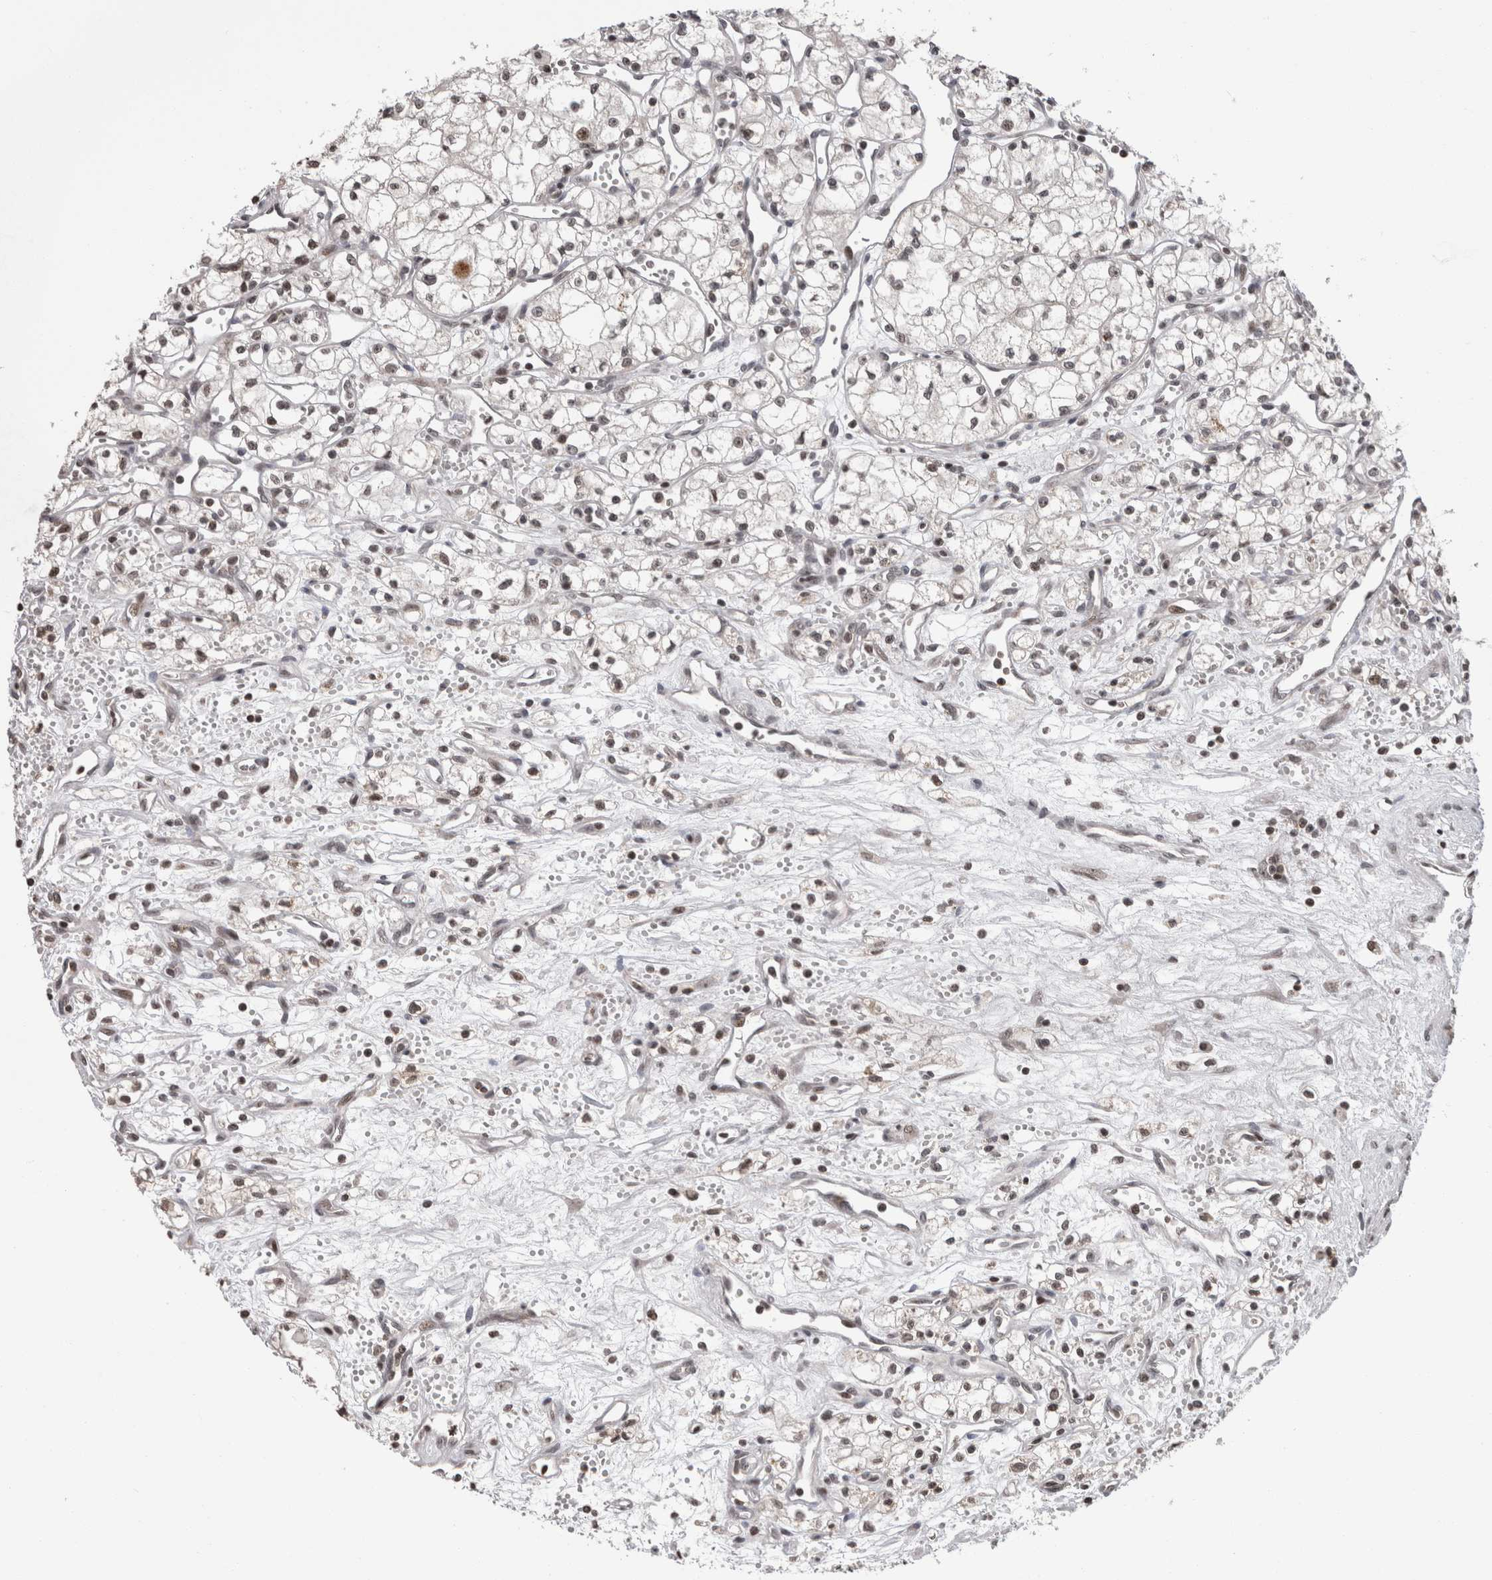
{"staining": {"intensity": "weak", "quantity": "<25%", "location": "nuclear"}, "tissue": "renal cancer", "cell_type": "Tumor cells", "image_type": "cancer", "snomed": [{"axis": "morphology", "description": "Adenocarcinoma, NOS"}, {"axis": "topography", "description": "Kidney"}], "caption": "This is an immunohistochemistry (IHC) micrograph of renal cancer (adenocarcinoma). There is no expression in tumor cells.", "gene": "ZBTB11", "patient": {"sex": "male", "age": 59}}